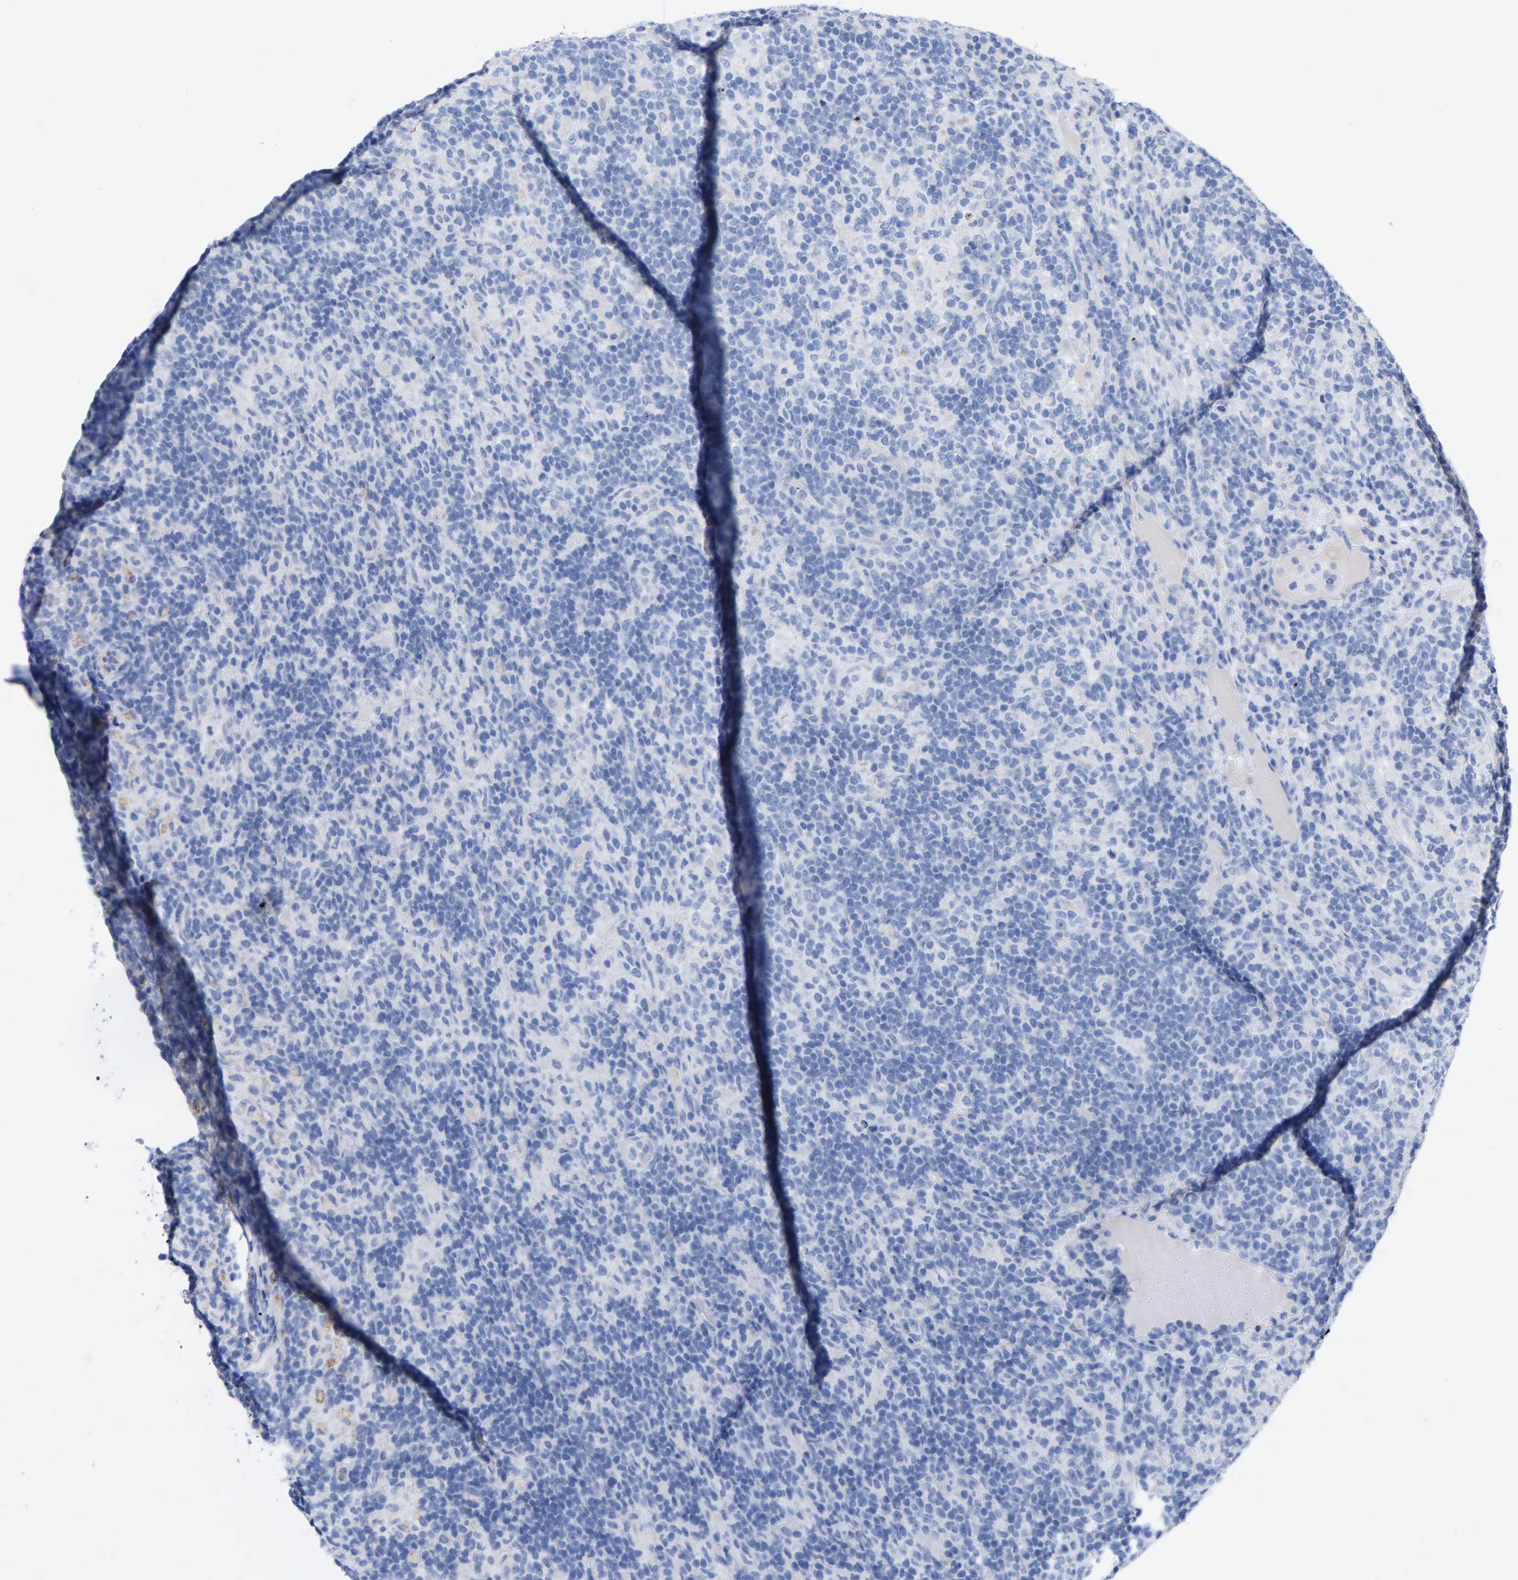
{"staining": {"intensity": "negative", "quantity": "none", "location": "none"}, "tissue": "lymphoma", "cell_type": "Tumor cells", "image_type": "cancer", "snomed": [{"axis": "morphology", "description": "Hodgkin's disease, NOS"}, {"axis": "topography", "description": "Lymph node"}], "caption": "Immunohistochemistry (IHC) histopathology image of neoplastic tissue: human lymphoma stained with DAB (3,3'-diaminobenzidine) reveals no significant protein staining in tumor cells.", "gene": "STRIP2", "patient": {"sex": "male", "age": 70}}